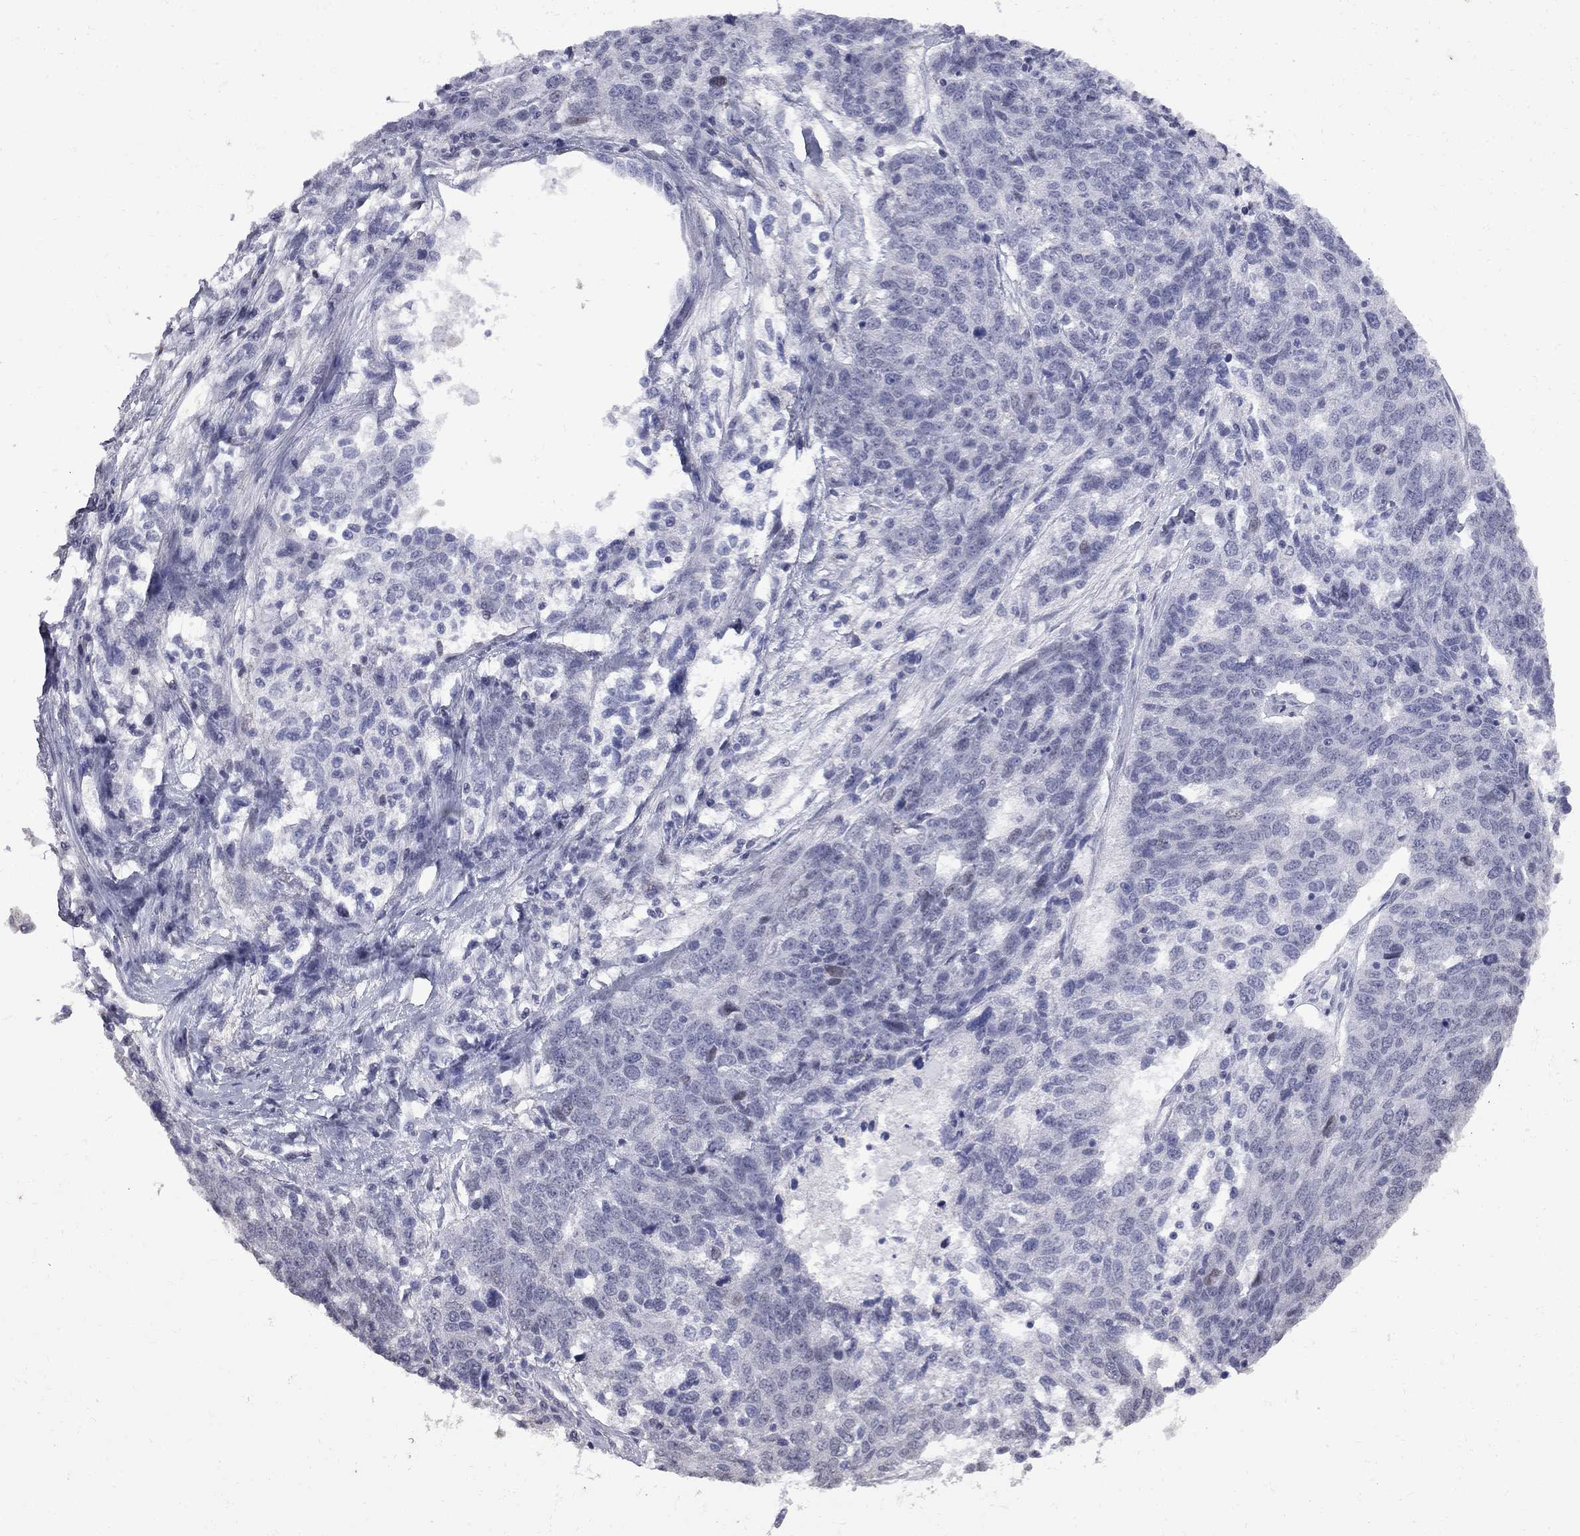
{"staining": {"intensity": "negative", "quantity": "none", "location": "none"}, "tissue": "ovarian cancer", "cell_type": "Tumor cells", "image_type": "cancer", "snomed": [{"axis": "morphology", "description": "Cystadenocarcinoma, serous, NOS"}, {"axis": "topography", "description": "Ovary"}], "caption": "High magnification brightfield microscopy of ovarian serous cystadenocarcinoma stained with DAB (3,3'-diaminobenzidine) (brown) and counterstained with hematoxylin (blue): tumor cells show no significant expression. (DAB (3,3'-diaminobenzidine) IHC with hematoxylin counter stain).", "gene": "ZNF154", "patient": {"sex": "female", "age": 71}}